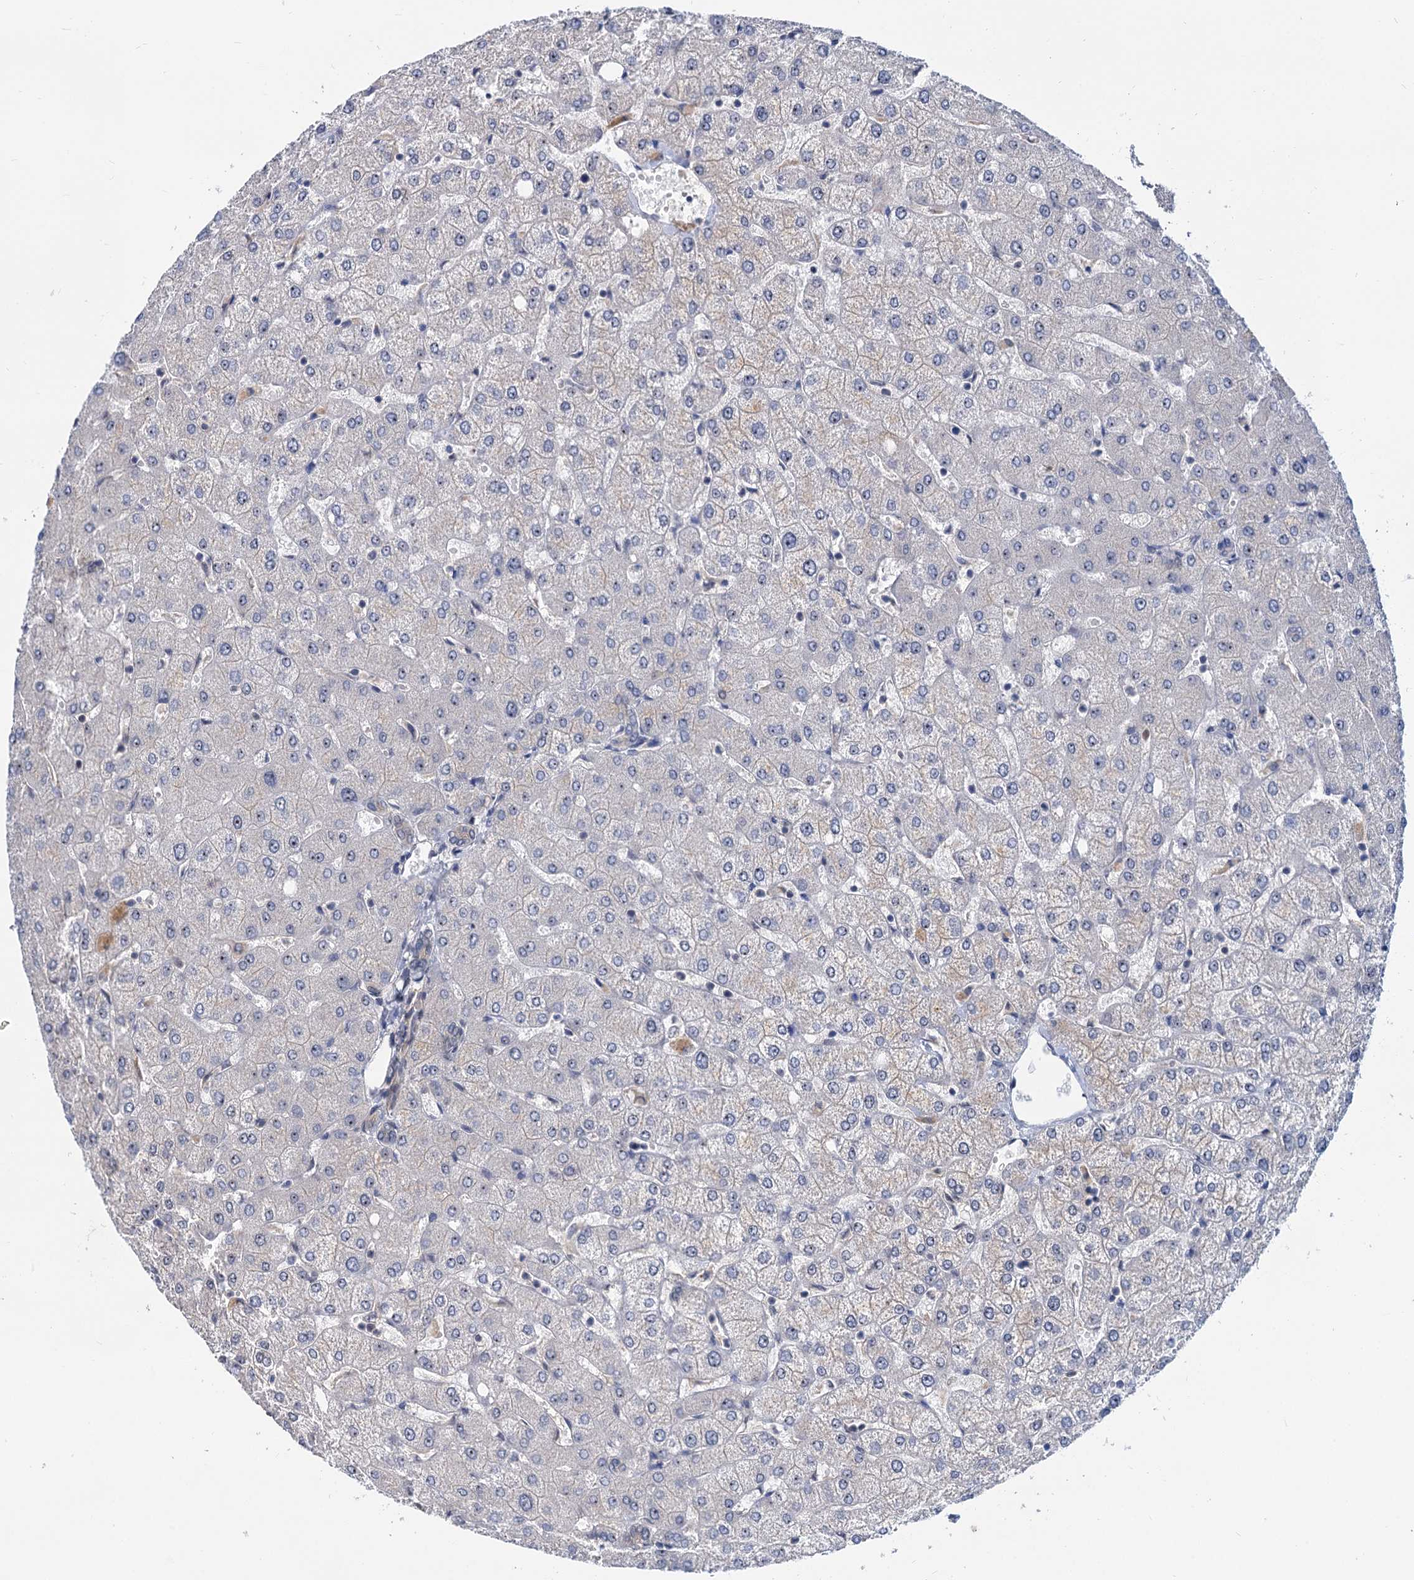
{"staining": {"intensity": "negative", "quantity": "none", "location": "none"}, "tissue": "liver", "cell_type": "Cholangiocytes", "image_type": "normal", "snomed": [{"axis": "morphology", "description": "Normal tissue, NOS"}, {"axis": "topography", "description": "Liver"}], "caption": "IHC image of normal liver stained for a protein (brown), which displays no staining in cholangiocytes.", "gene": "SNX15", "patient": {"sex": "female", "age": 54}}